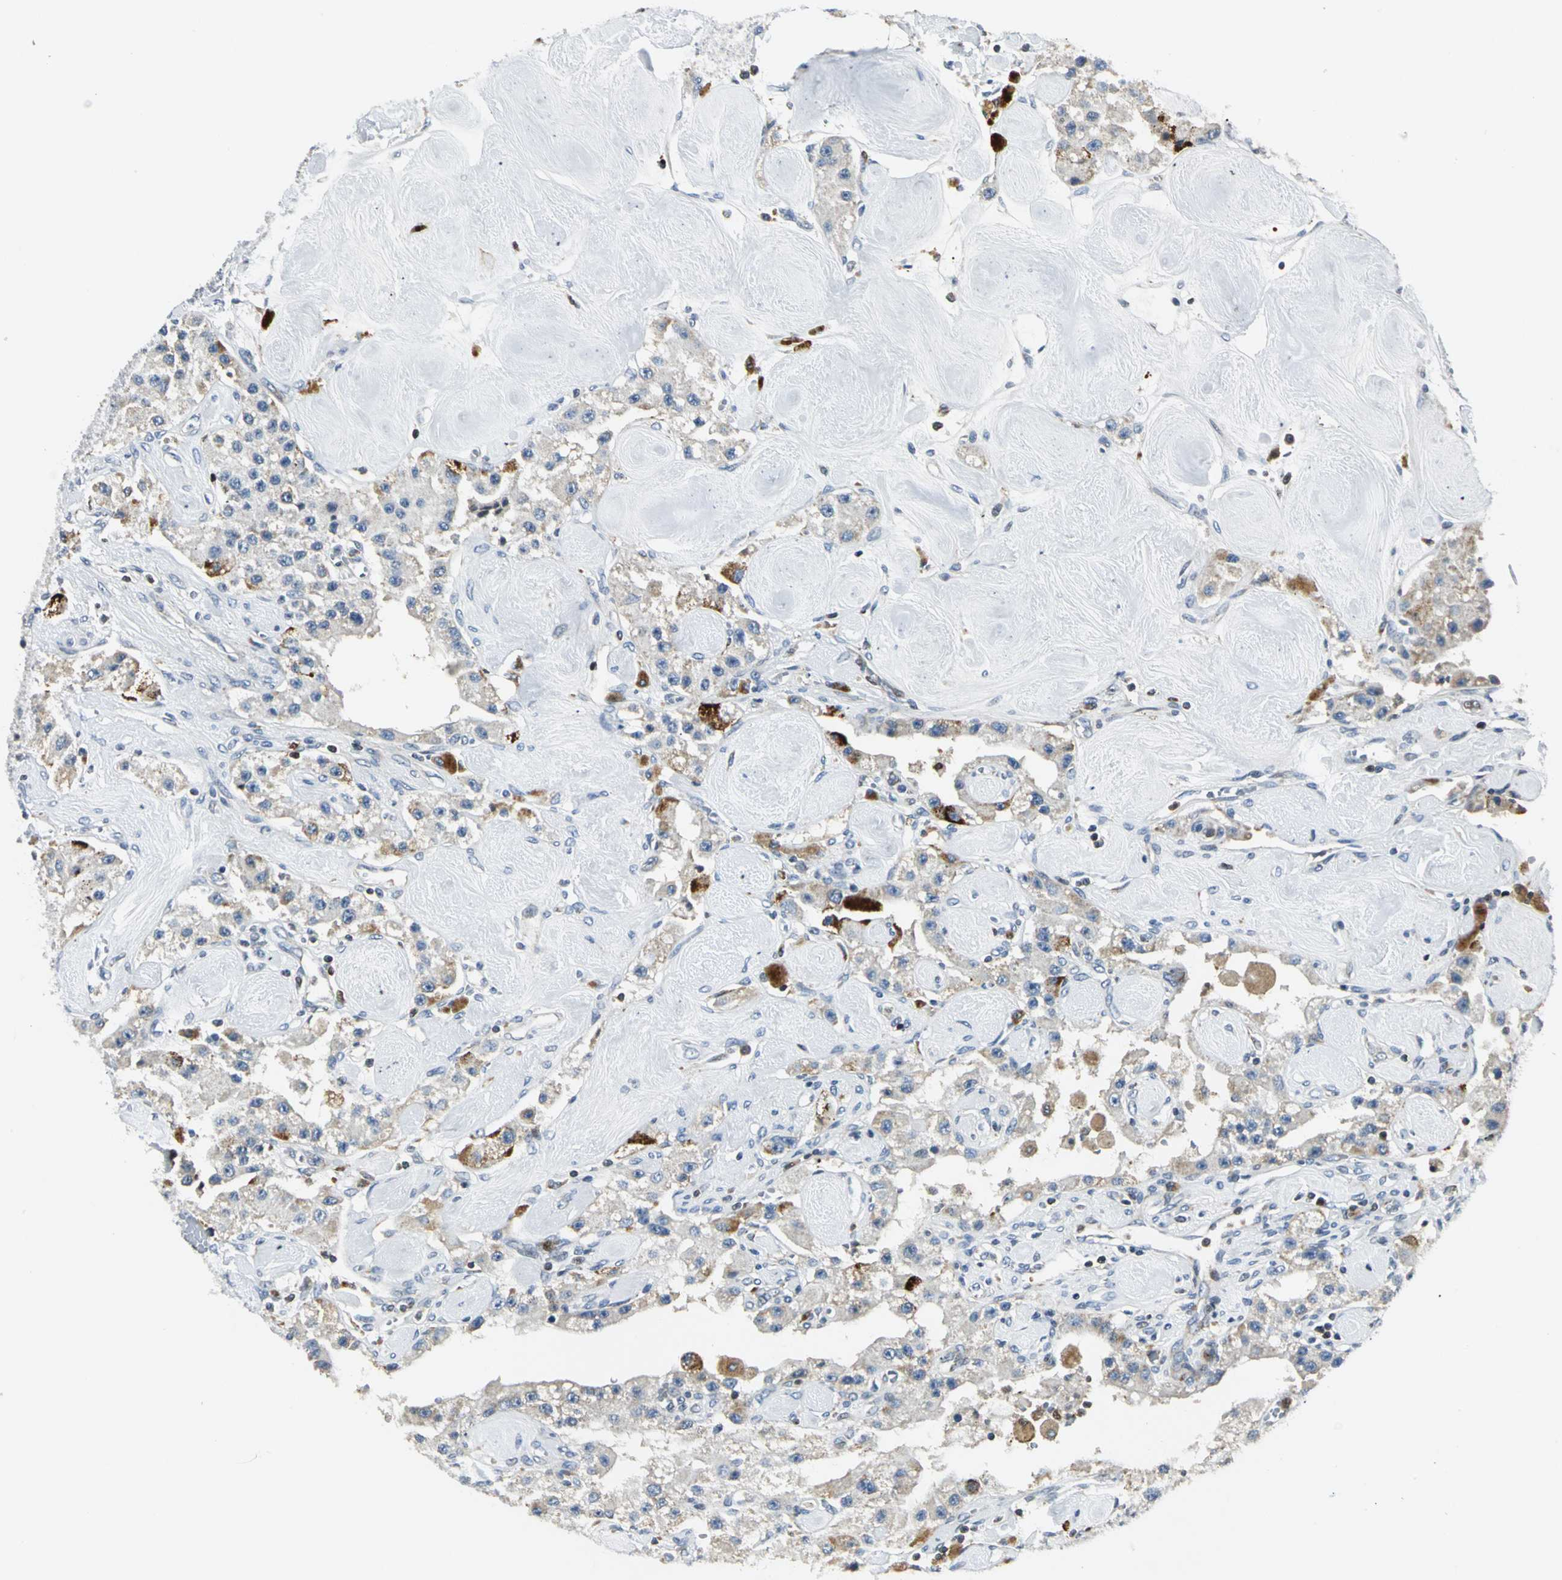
{"staining": {"intensity": "weak", "quantity": "25%-75%", "location": "cytoplasmic/membranous"}, "tissue": "carcinoid", "cell_type": "Tumor cells", "image_type": "cancer", "snomed": [{"axis": "morphology", "description": "Carcinoid, malignant, NOS"}, {"axis": "topography", "description": "Pancreas"}], "caption": "Carcinoid was stained to show a protein in brown. There is low levels of weak cytoplasmic/membranous expression in about 25%-75% of tumor cells. (Brightfield microscopy of DAB IHC at high magnification).", "gene": "USP40", "patient": {"sex": "male", "age": 41}}